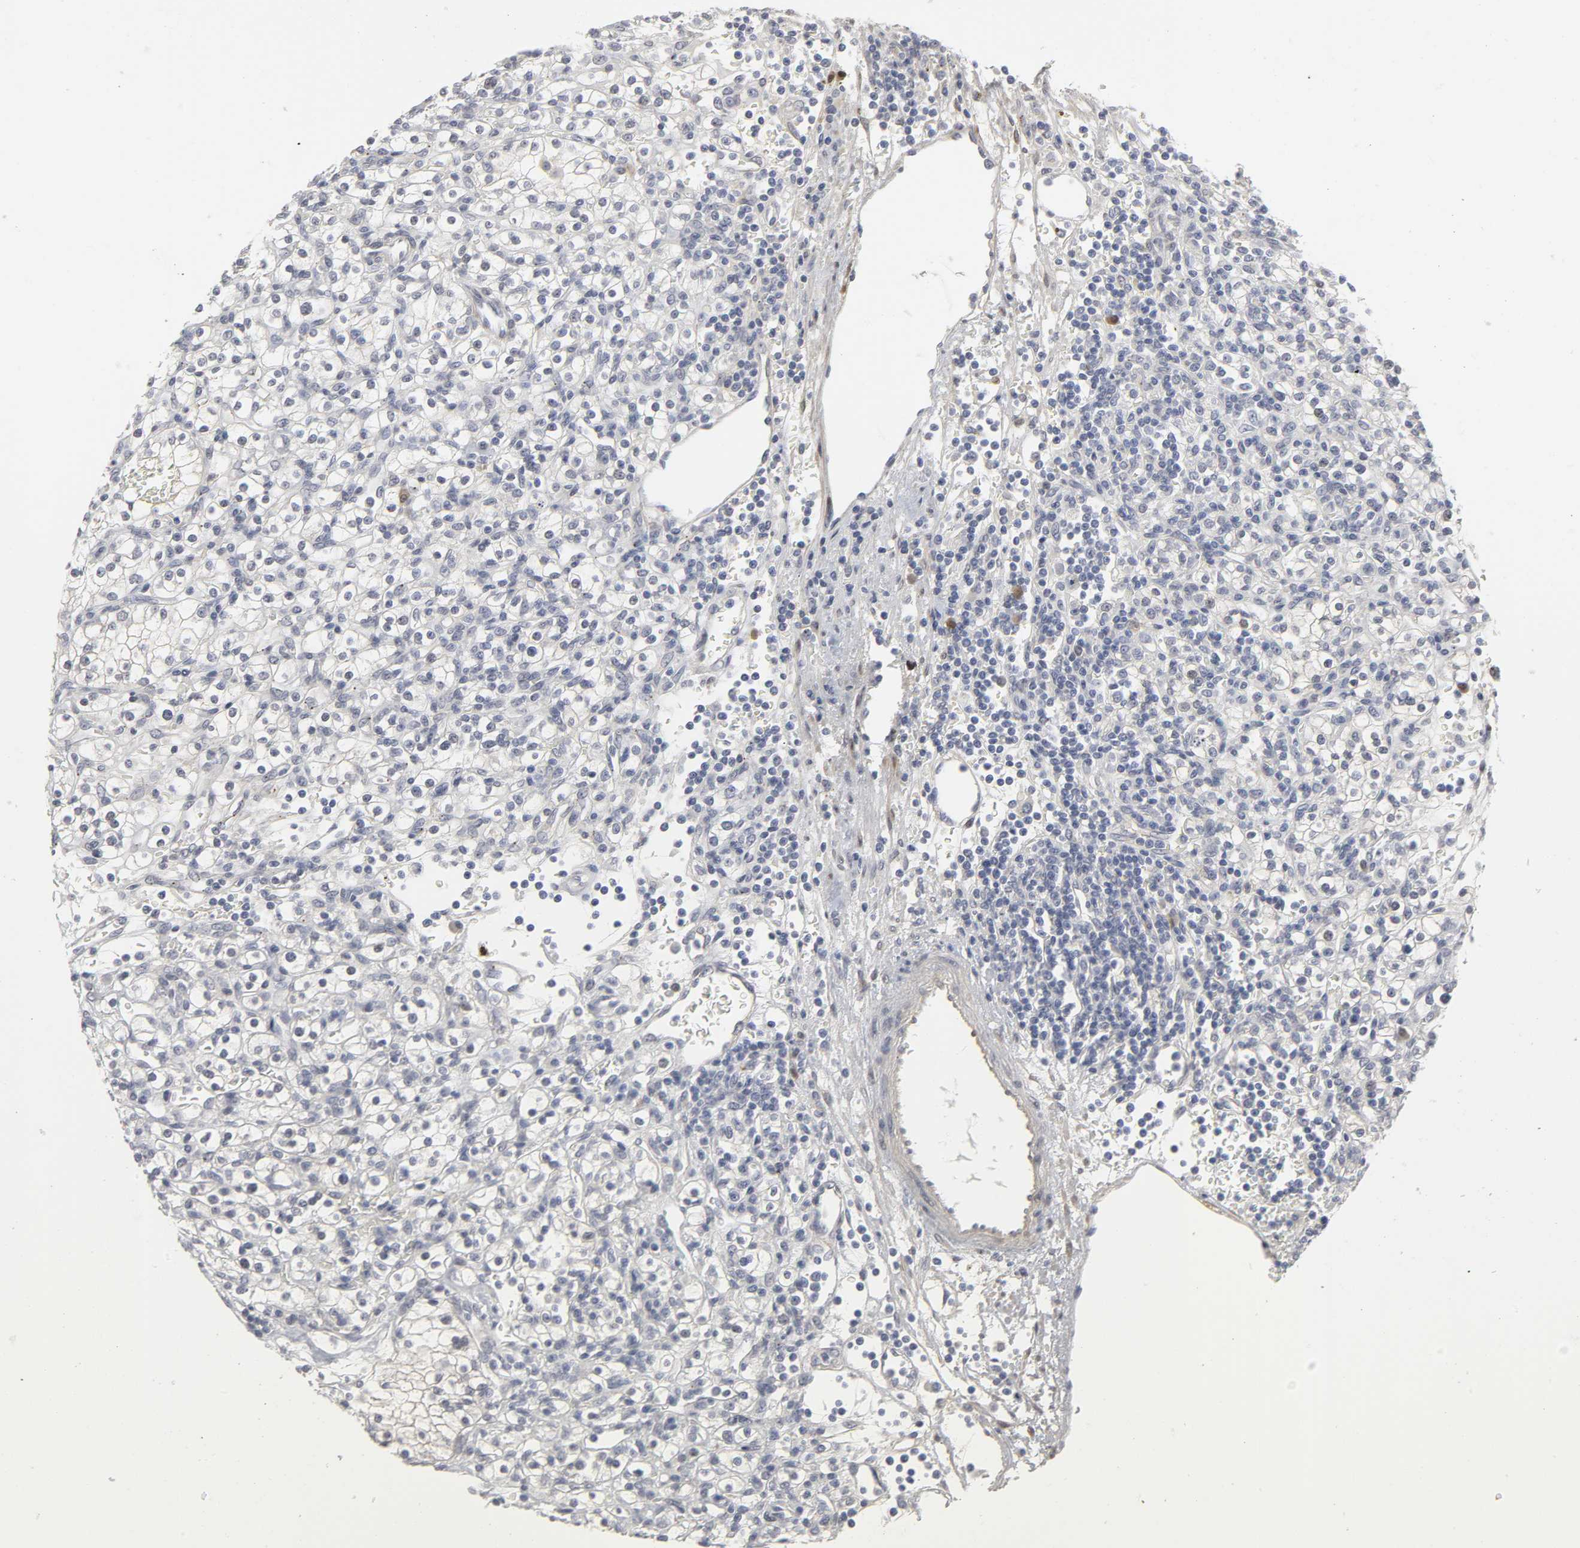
{"staining": {"intensity": "negative", "quantity": "none", "location": "none"}, "tissue": "renal cancer", "cell_type": "Tumor cells", "image_type": "cancer", "snomed": [{"axis": "morphology", "description": "Normal tissue, NOS"}, {"axis": "morphology", "description": "Adenocarcinoma, NOS"}, {"axis": "topography", "description": "Kidney"}], "caption": "Photomicrograph shows no protein expression in tumor cells of renal cancer (adenocarcinoma) tissue. The staining was performed using DAB (3,3'-diaminobenzidine) to visualize the protein expression in brown, while the nuclei were stained in blue with hematoxylin (Magnification: 20x).", "gene": "PDLIM3", "patient": {"sex": "female", "age": 55}}